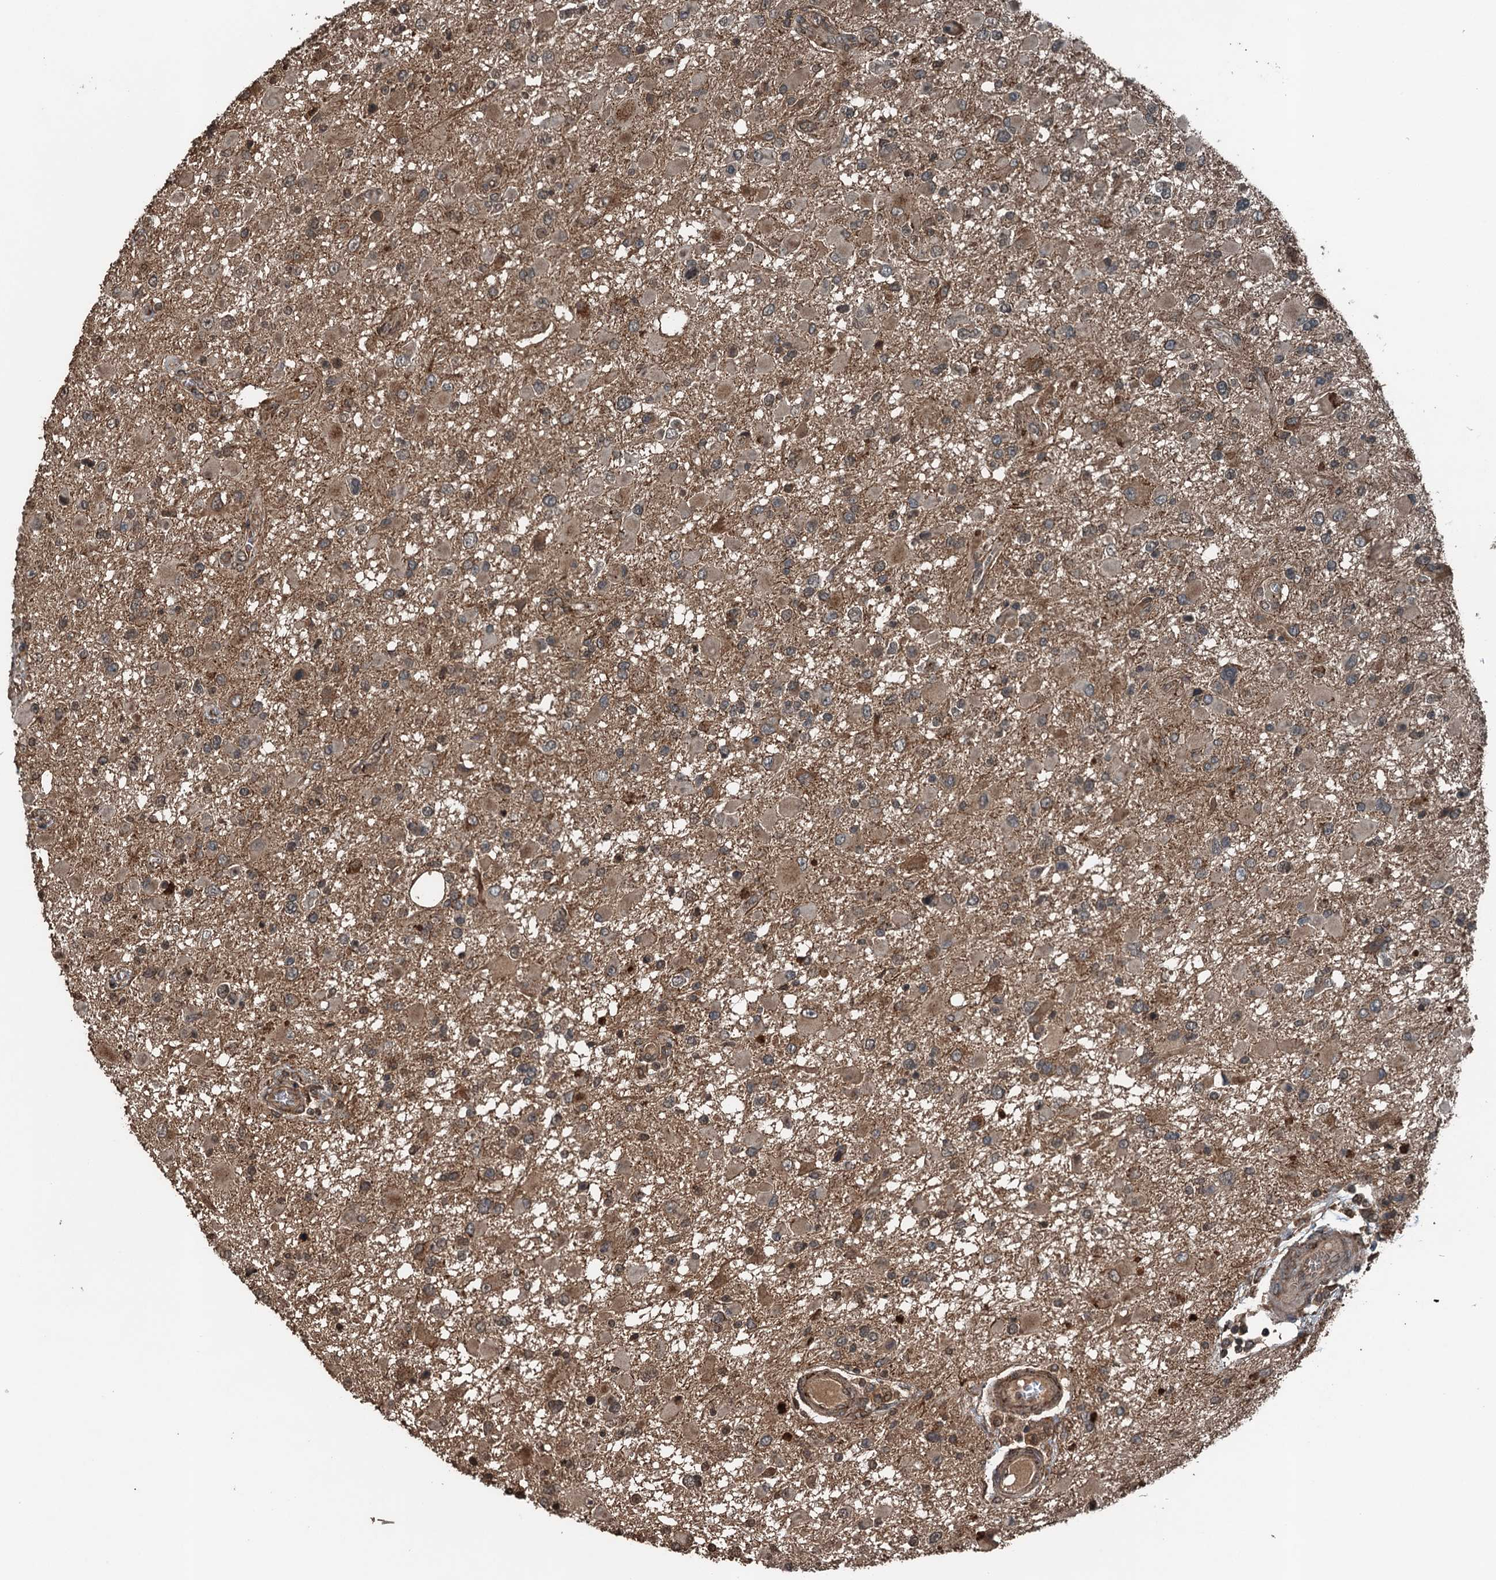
{"staining": {"intensity": "weak", "quantity": "25%-75%", "location": "cytoplasmic/membranous,nuclear"}, "tissue": "glioma", "cell_type": "Tumor cells", "image_type": "cancer", "snomed": [{"axis": "morphology", "description": "Glioma, malignant, High grade"}, {"axis": "topography", "description": "Brain"}], "caption": "Glioma stained for a protein (brown) reveals weak cytoplasmic/membranous and nuclear positive expression in about 25%-75% of tumor cells.", "gene": "TCTN1", "patient": {"sex": "male", "age": 53}}